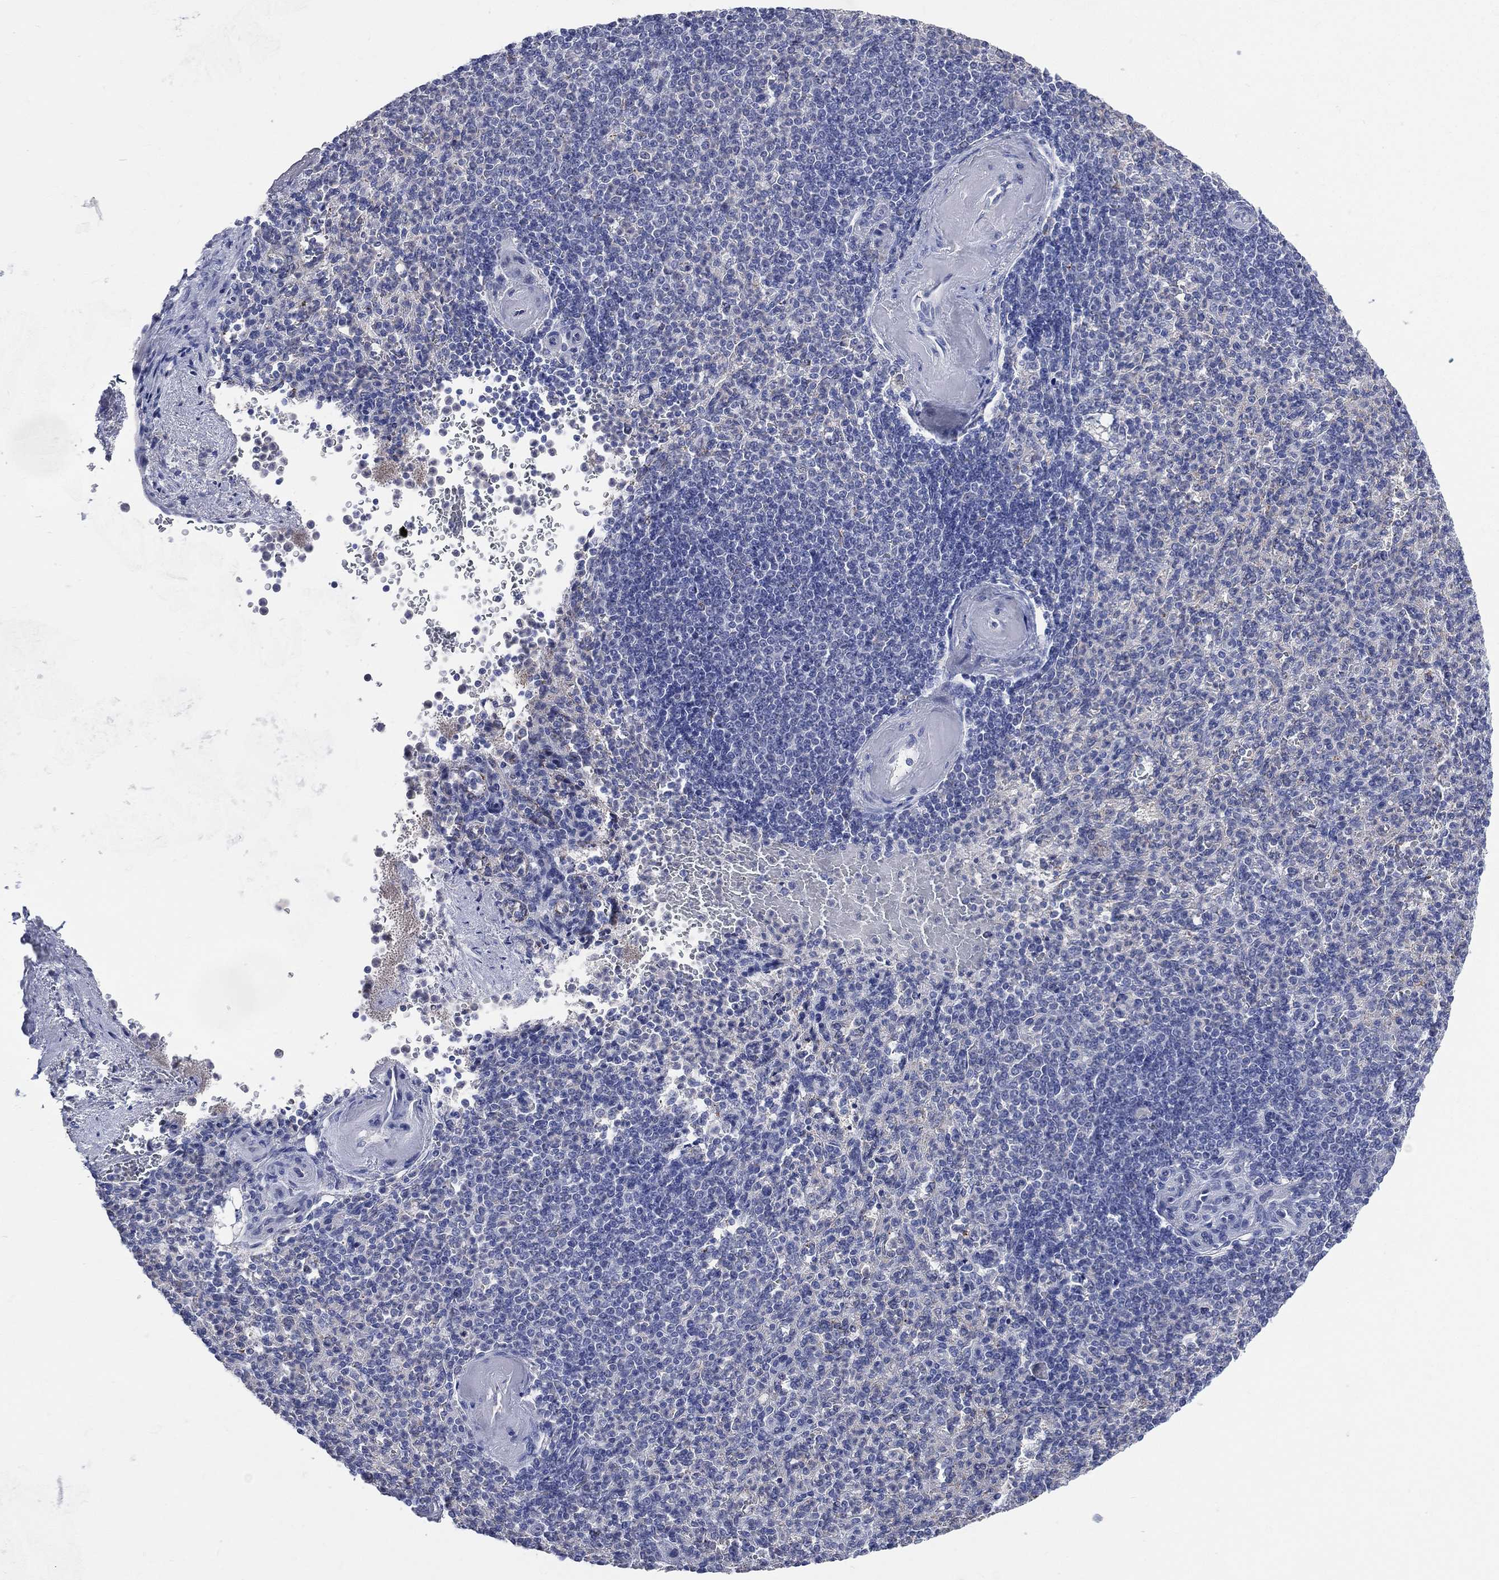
{"staining": {"intensity": "negative", "quantity": "none", "location": "none"}, "tissue": "spleen", "cell_type": "Cells in red pulp", "image_type": "normal", "snomed": [{"axis": "morphology", "description": "Normal tissue, NOS"}, {"axis": "topography", "description": "Spleen"}], "caption": "IHC photomicrograph of benign spleen stained for a protein (brown), which demonstrates no positivity in cells in red pulp. (DAB (3,3'-diaminobenzidine) immunohistochemistry (IHC) visualized using brightfield microscopy, high magnification).", "gene": "AKAP3", "patient": {"sex": "female", "age": 74}}